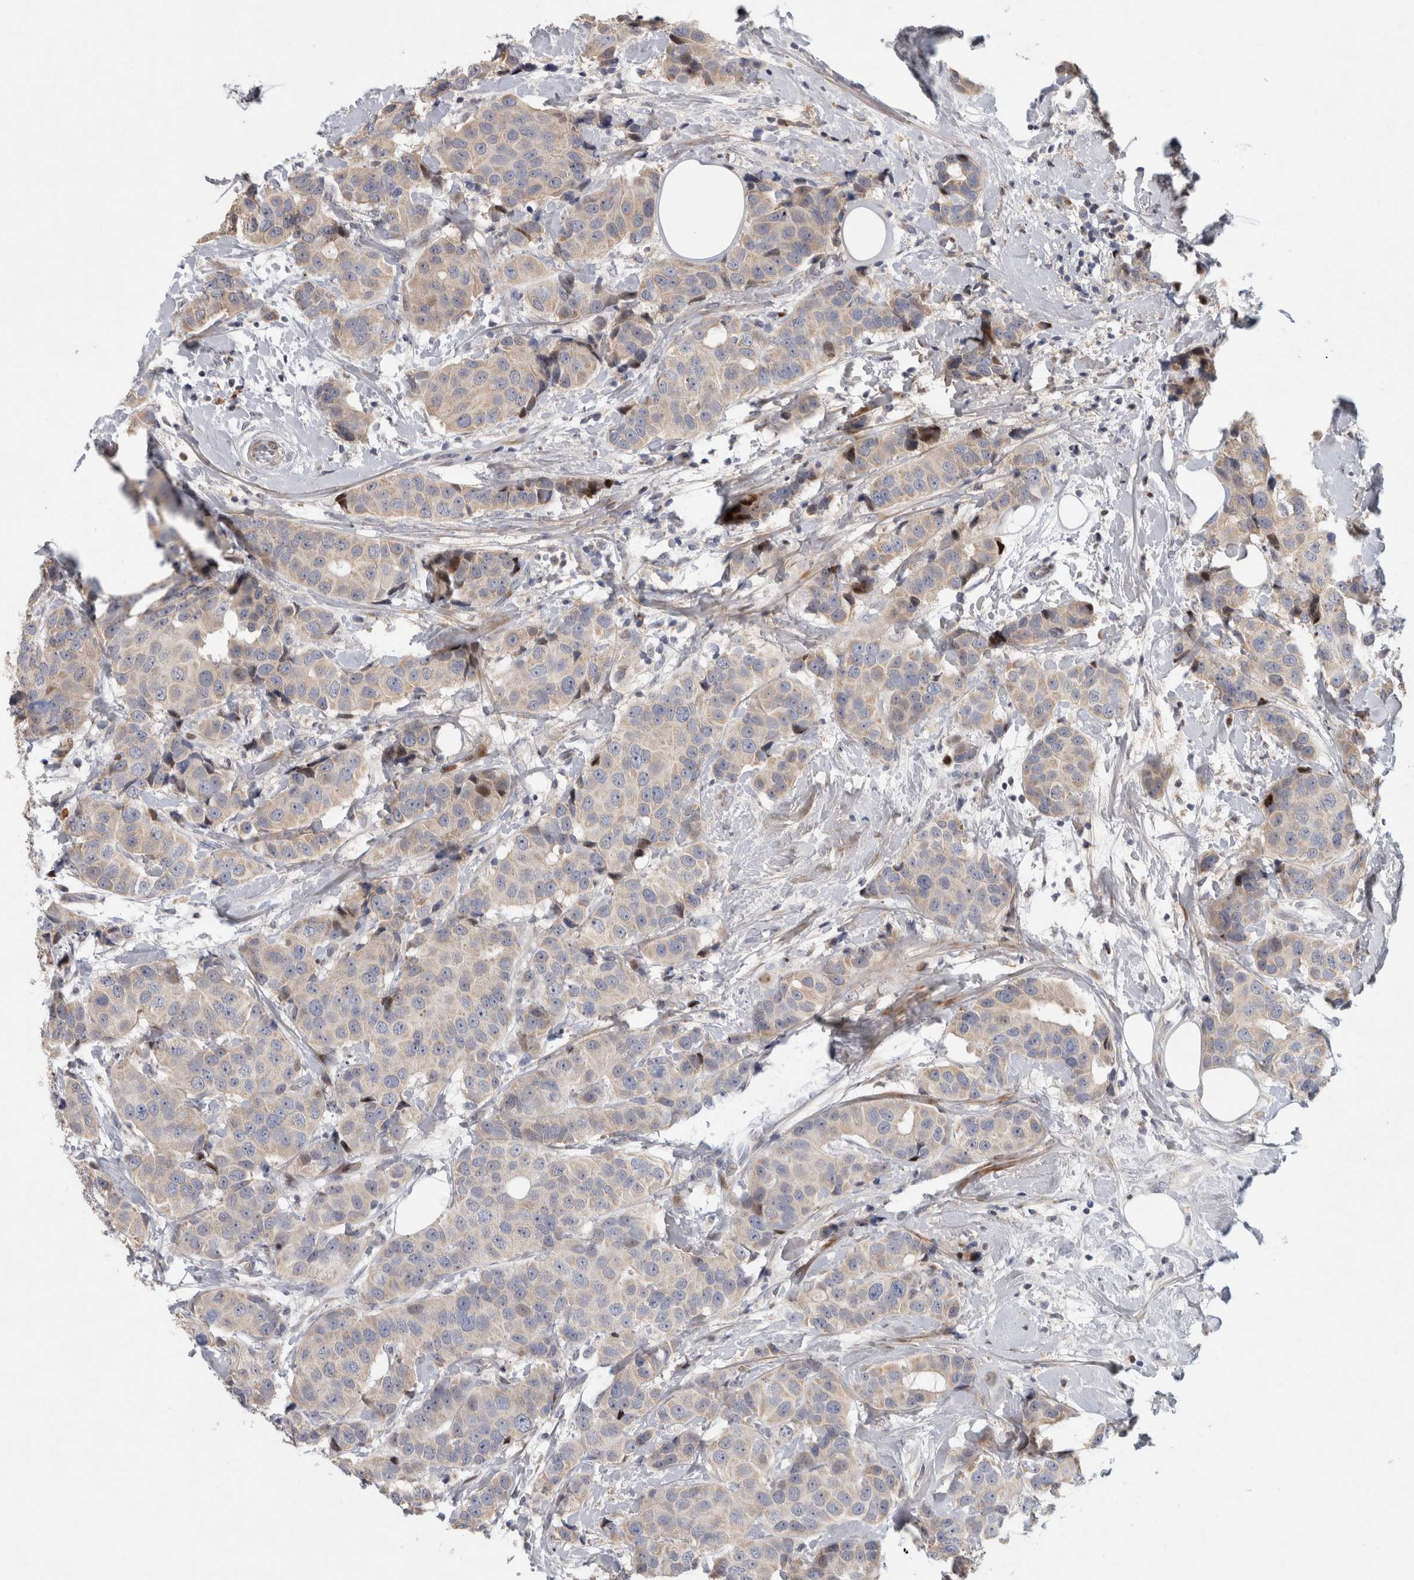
{"staining": {"intensity": "weak", "quantity": "<25%", "location": "cytoplasmic/membranous"}, "tissue": "breast cancer", "cell_type": "Tumor cells", "image_type": "cancer", "snomed": [{"axis": "morphology", "description": "Normal tissue, NOS"}, {"axis": "morphology", "description": "Duct carcinoma"}, {"axis": "topography", "description": "Breast"}], "caption": "This is a image of immunohistochemistry staining of breast cancer (intraductal carcinoma), which shows no expression in tumor cells.", "gene": "RBM48", "patient": {"sex": "female", "age": 39}}